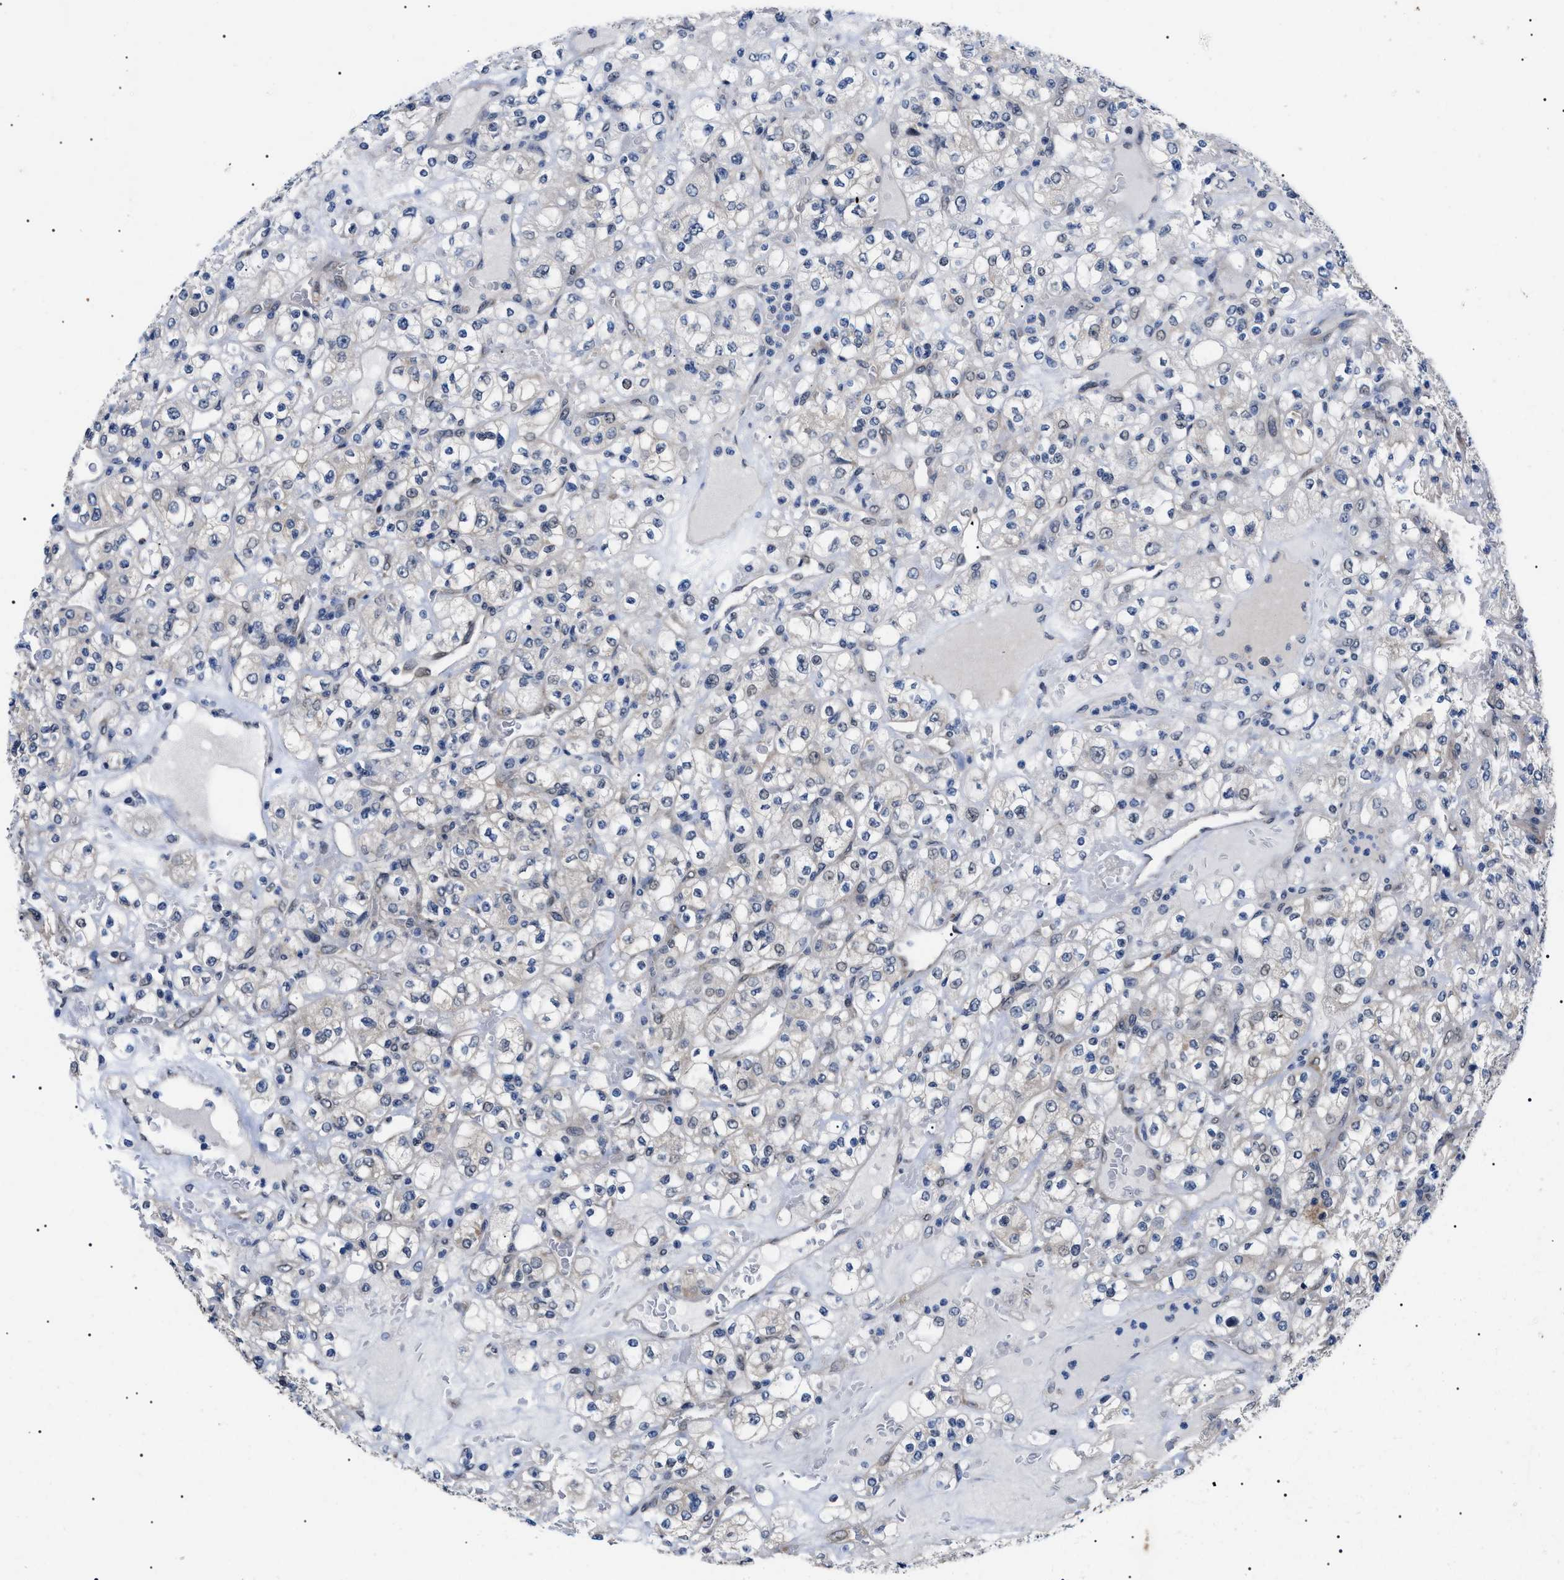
{"staining": {"intensity": "negative", "quantity": "none", "location": "none"}, "tissue": "renal cancer", "cell_type": "Tumor cells", "image_type": "cancer", "snomed": [{"axis": "morphology", "description": "Normal tissue, NOS"}, {"axis": "morphology", "description": "Adenocarcinoma, NOS"}, {"axis": "topography", "description": "Kidney"}], "caption": "Renal cancer was stained to show a protein in brown. There is no significant staining in tumor cells.", "gene": "GARRE1", "patient": {"sex": "female", "age": 72}}